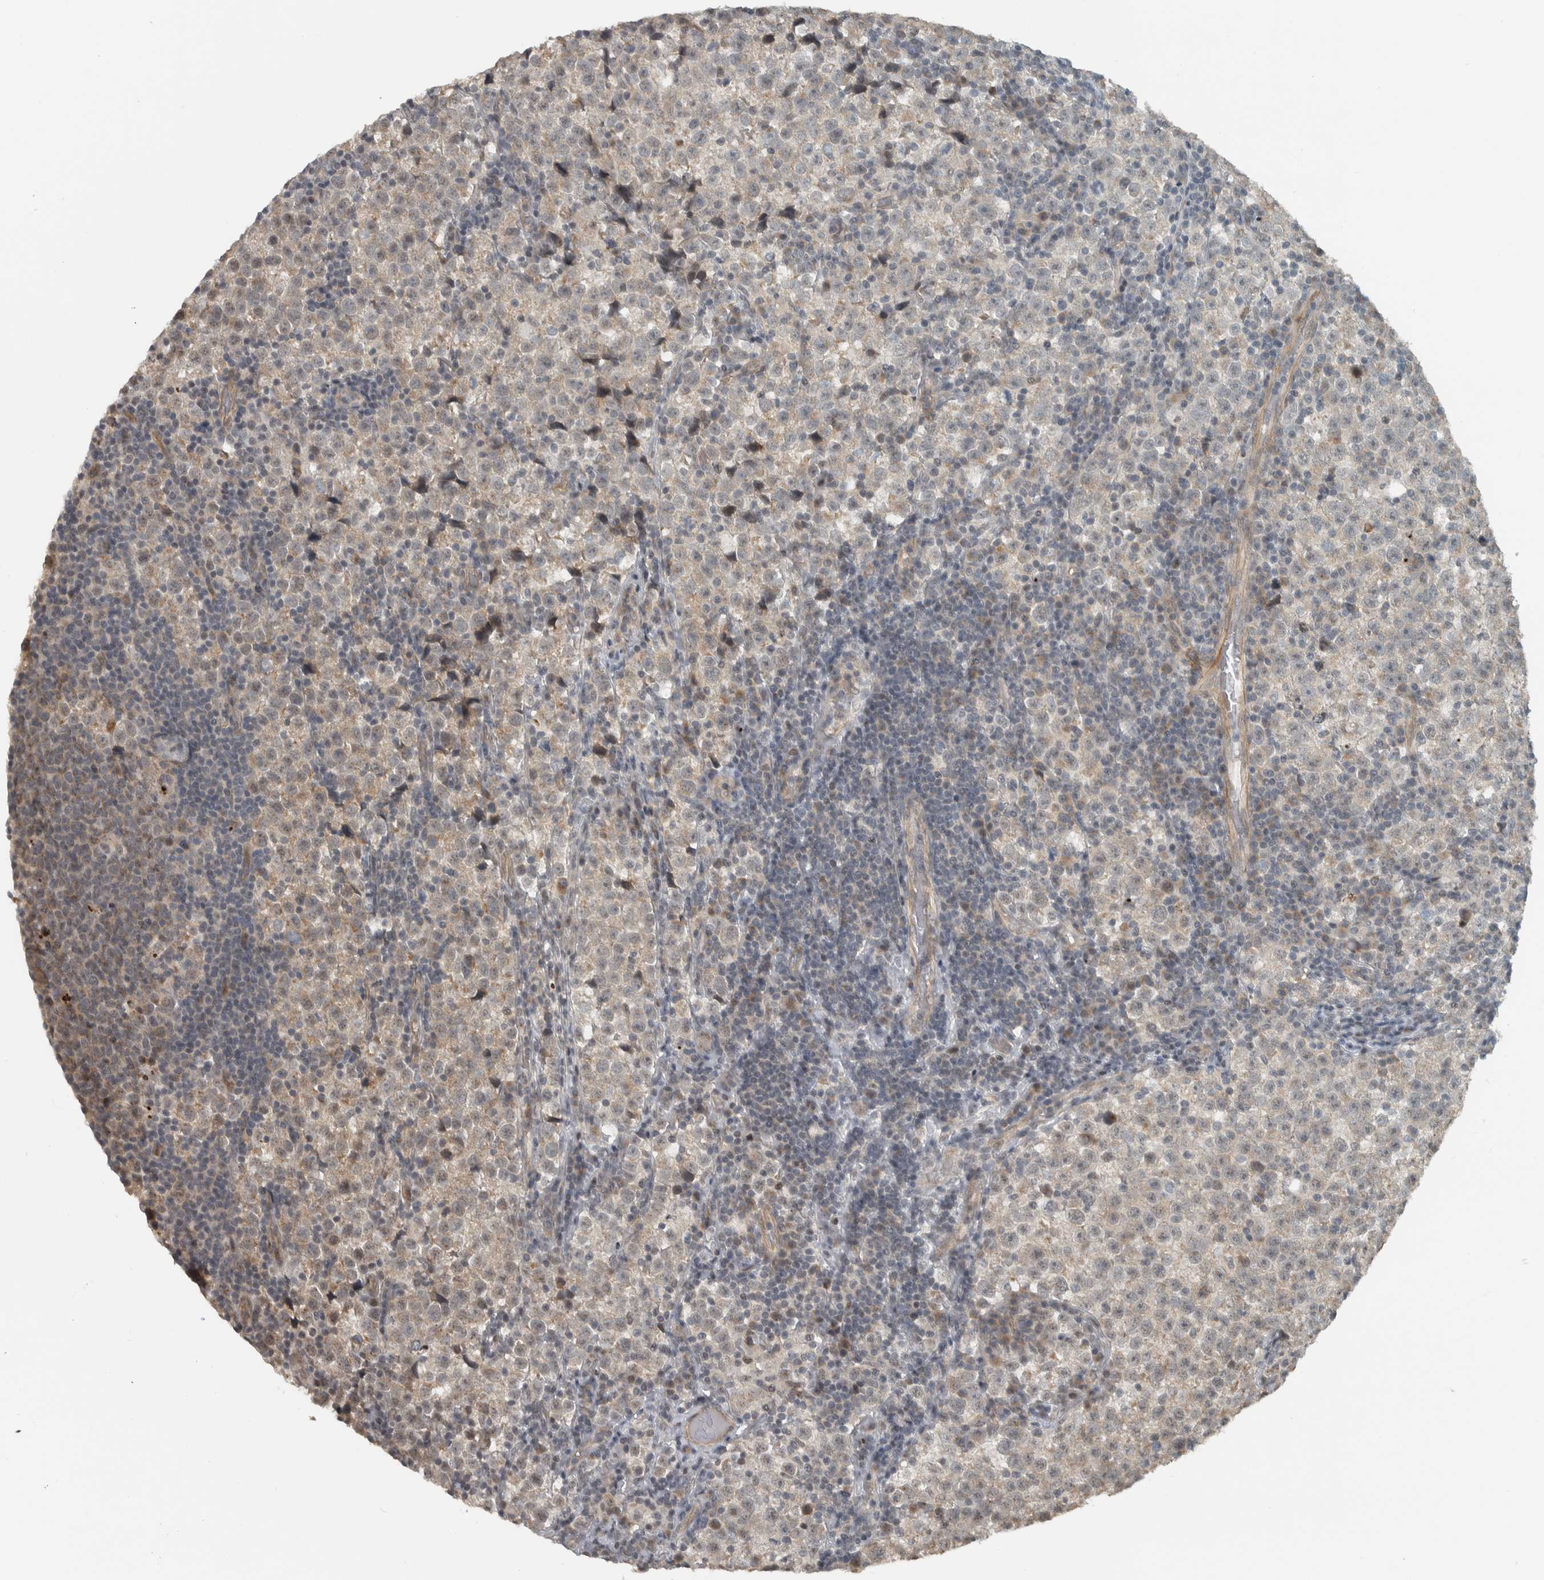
{"staining": {"intensity": "weak", "quantity": "<25%", "location": "cytoplasmic/membranous"}, "tissue": "testis cancer", "cell_type": "Tumor cells", "image_type": "cancer", "snomed": [{"axis": "morphology", "description": "Normal tissue, NOS"}, {"axis": "morphology", "description": "Seminoma, NOS"}, {"axis": "topography", "description": "Testis"}], "caption": "The IHC histopathology image has no significant expression in tumor cells of seminoma (testis) tissue. (DAB immunohistochemistry visualized using brightfield microscopy, high magnification).", "gene": "NAPG", "patient": {"sex": "male", "age": 43}}